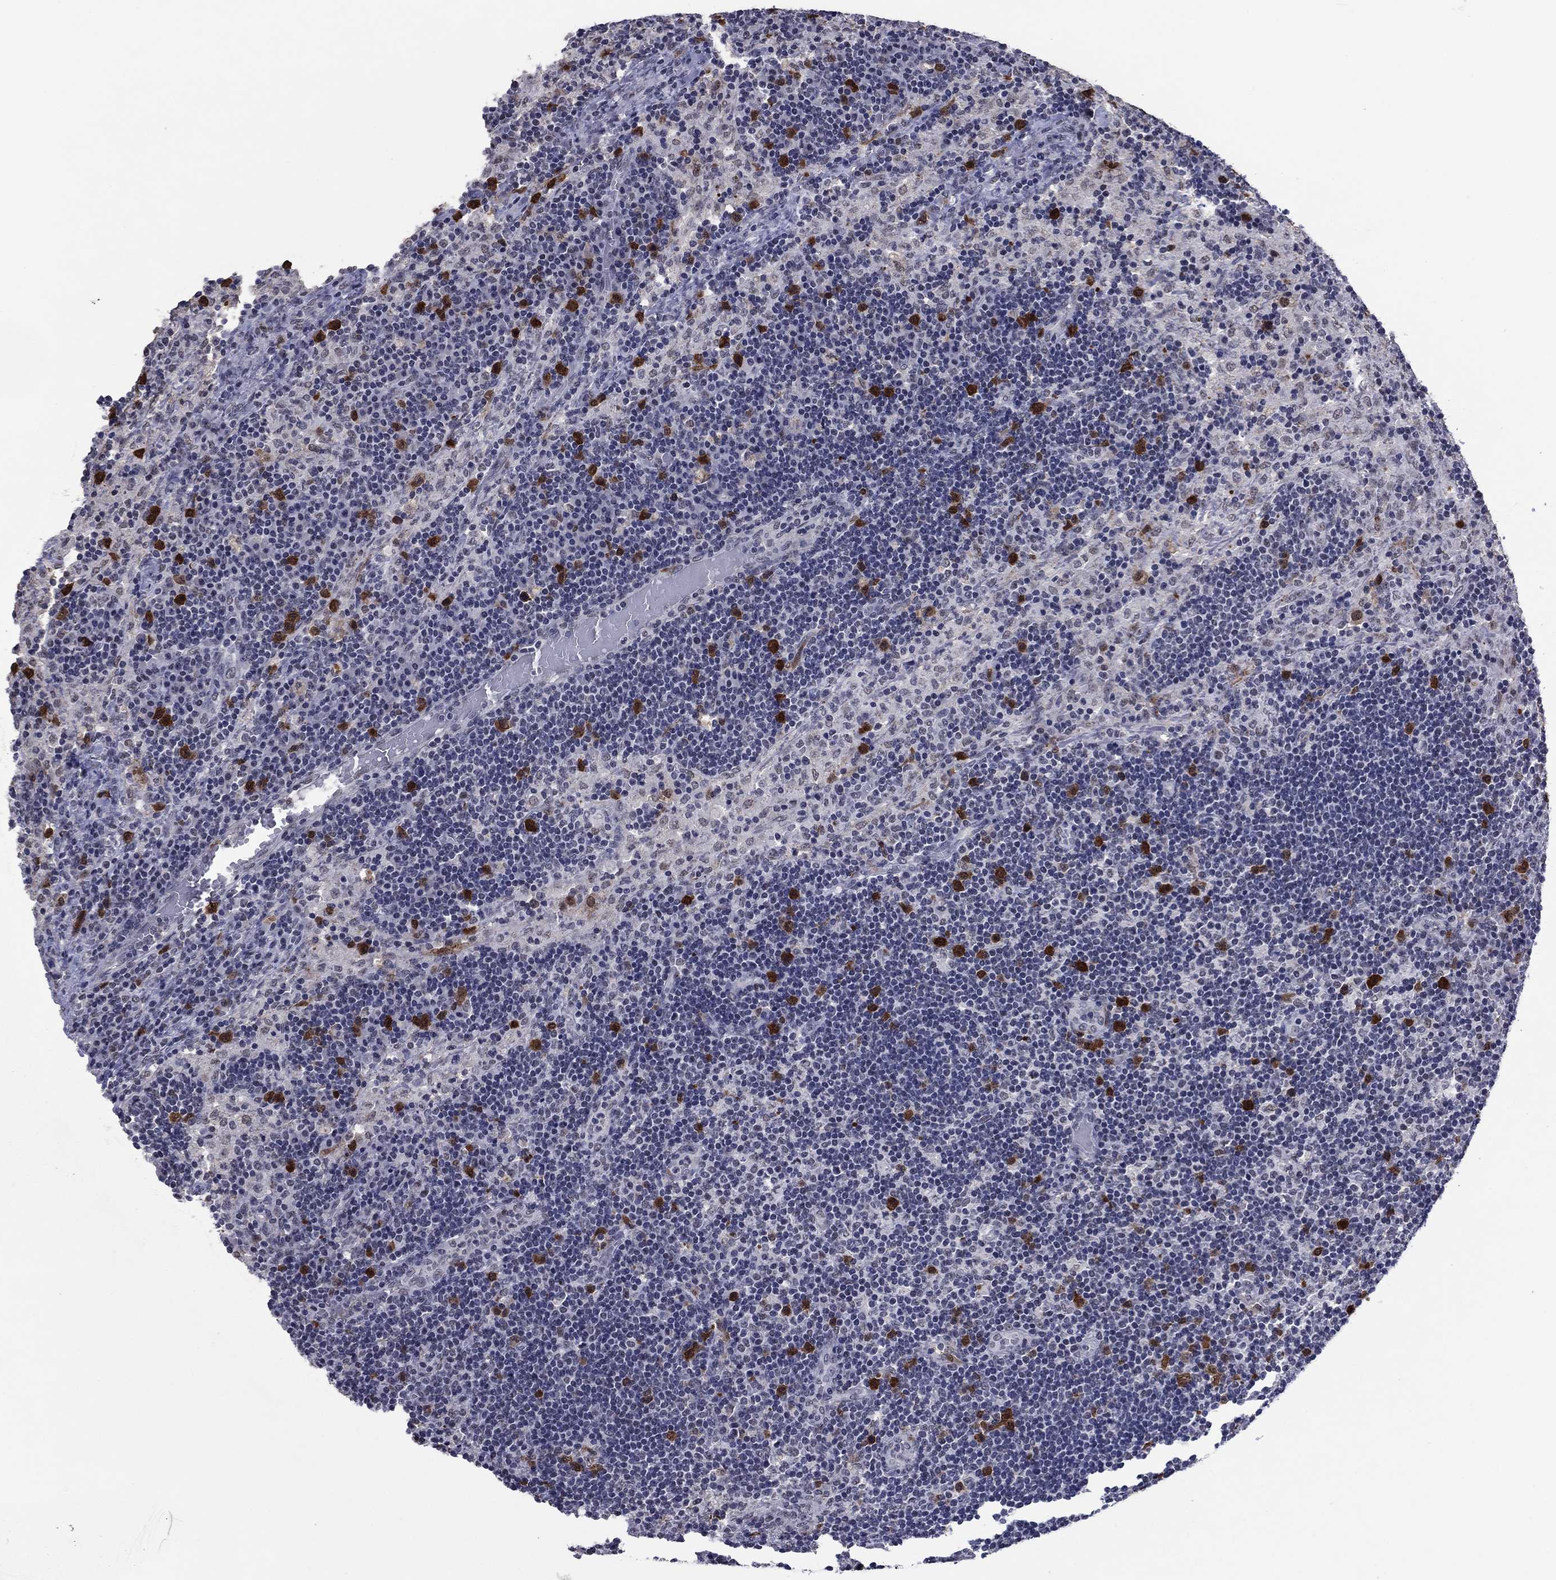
{"staining": {"intensity": "strong", "quantity": "25%-75%", "location": "cytoplasmic/membranous,nuclear"}, "tissue": "lymph node", "cell_type": "Germinal center cells", "image_type": "normal", "snomed": [{"axis": "morphology", "description": "Normal tissue, NOS"}, {"axis": "topography", "description": "Lymph node"}], "caption": "Normal lymph node exhibits strong cytoplasmic/membranous,nuclear positivity in about 25%-75% of germinal center cells, visualized by immunohistochemistry. (Brightfield microscopy of DAB IHC at high magnification).", "gene": "TYMS", "patient": {"sex": "male", "age": 63}}